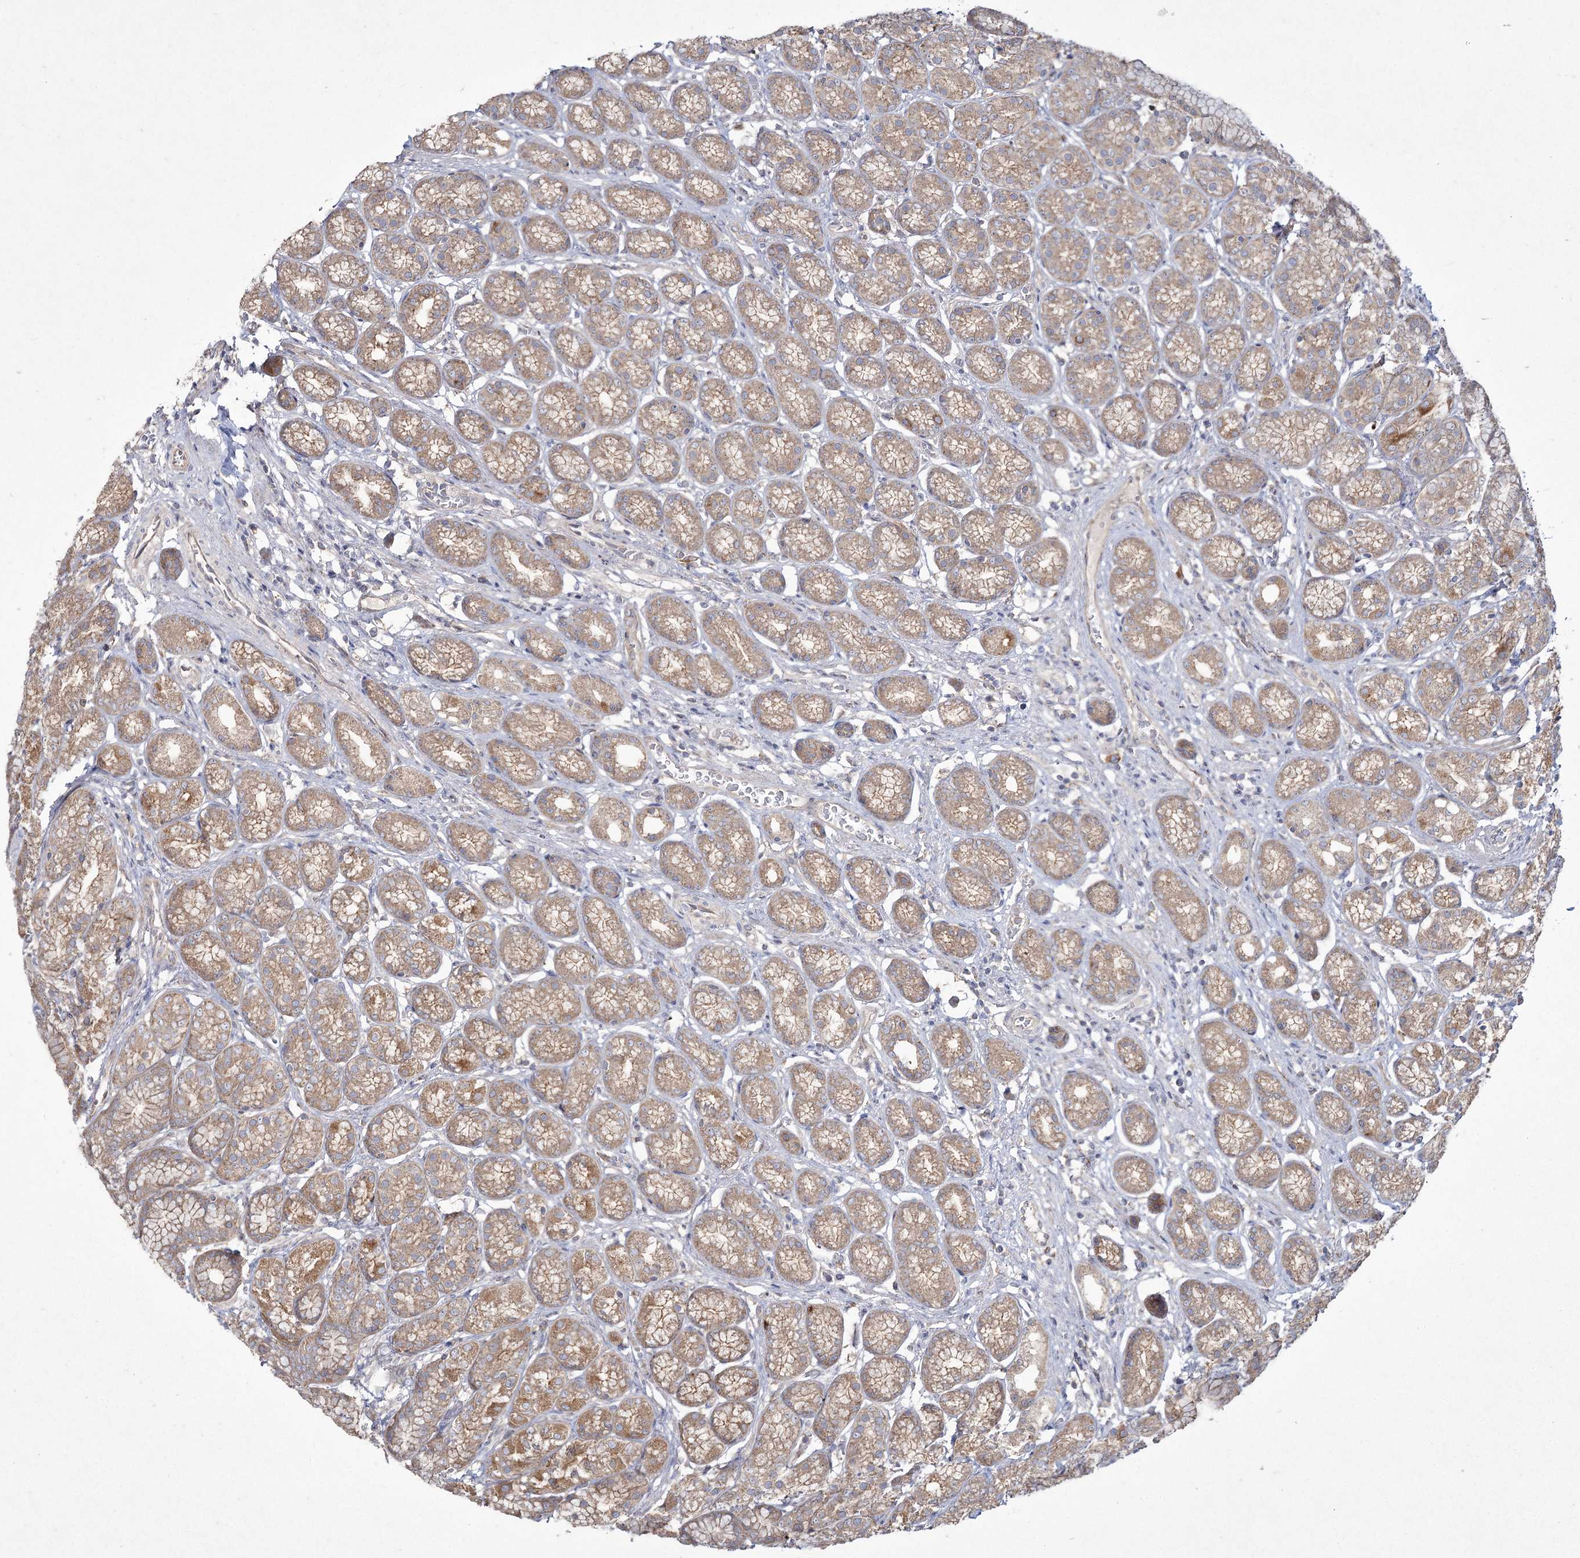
{"staining": {"intensity": "moderate", "quantity": "25%-75%", "location": "cytoplasmic/membranous"}, "tissue": "stomach", "cell_type": "Glandular cells", "image_type": "normal", "snomed": [{"axis": "morphology", "description": "Normal tissue, NOS"}, {"axis": "morphology", "description": "Adenocarcinoma, NOS"}, {"axis": "morphology", "description": "Adenocarcinoma, High grade"}, {"axis": "topography", "description": "Stomach, upper"}, {"axis": "topography", "description": "Stomach"}], "caption": "Immunohistochemical staining of normal stomach exhibits 25%-75% levels of moderate cytoplasmic/membranous protein staining in about 25%-75% of glandular cells.", "gene": "SH3TC1", "patient": {"sex": "female", "age": 65}}